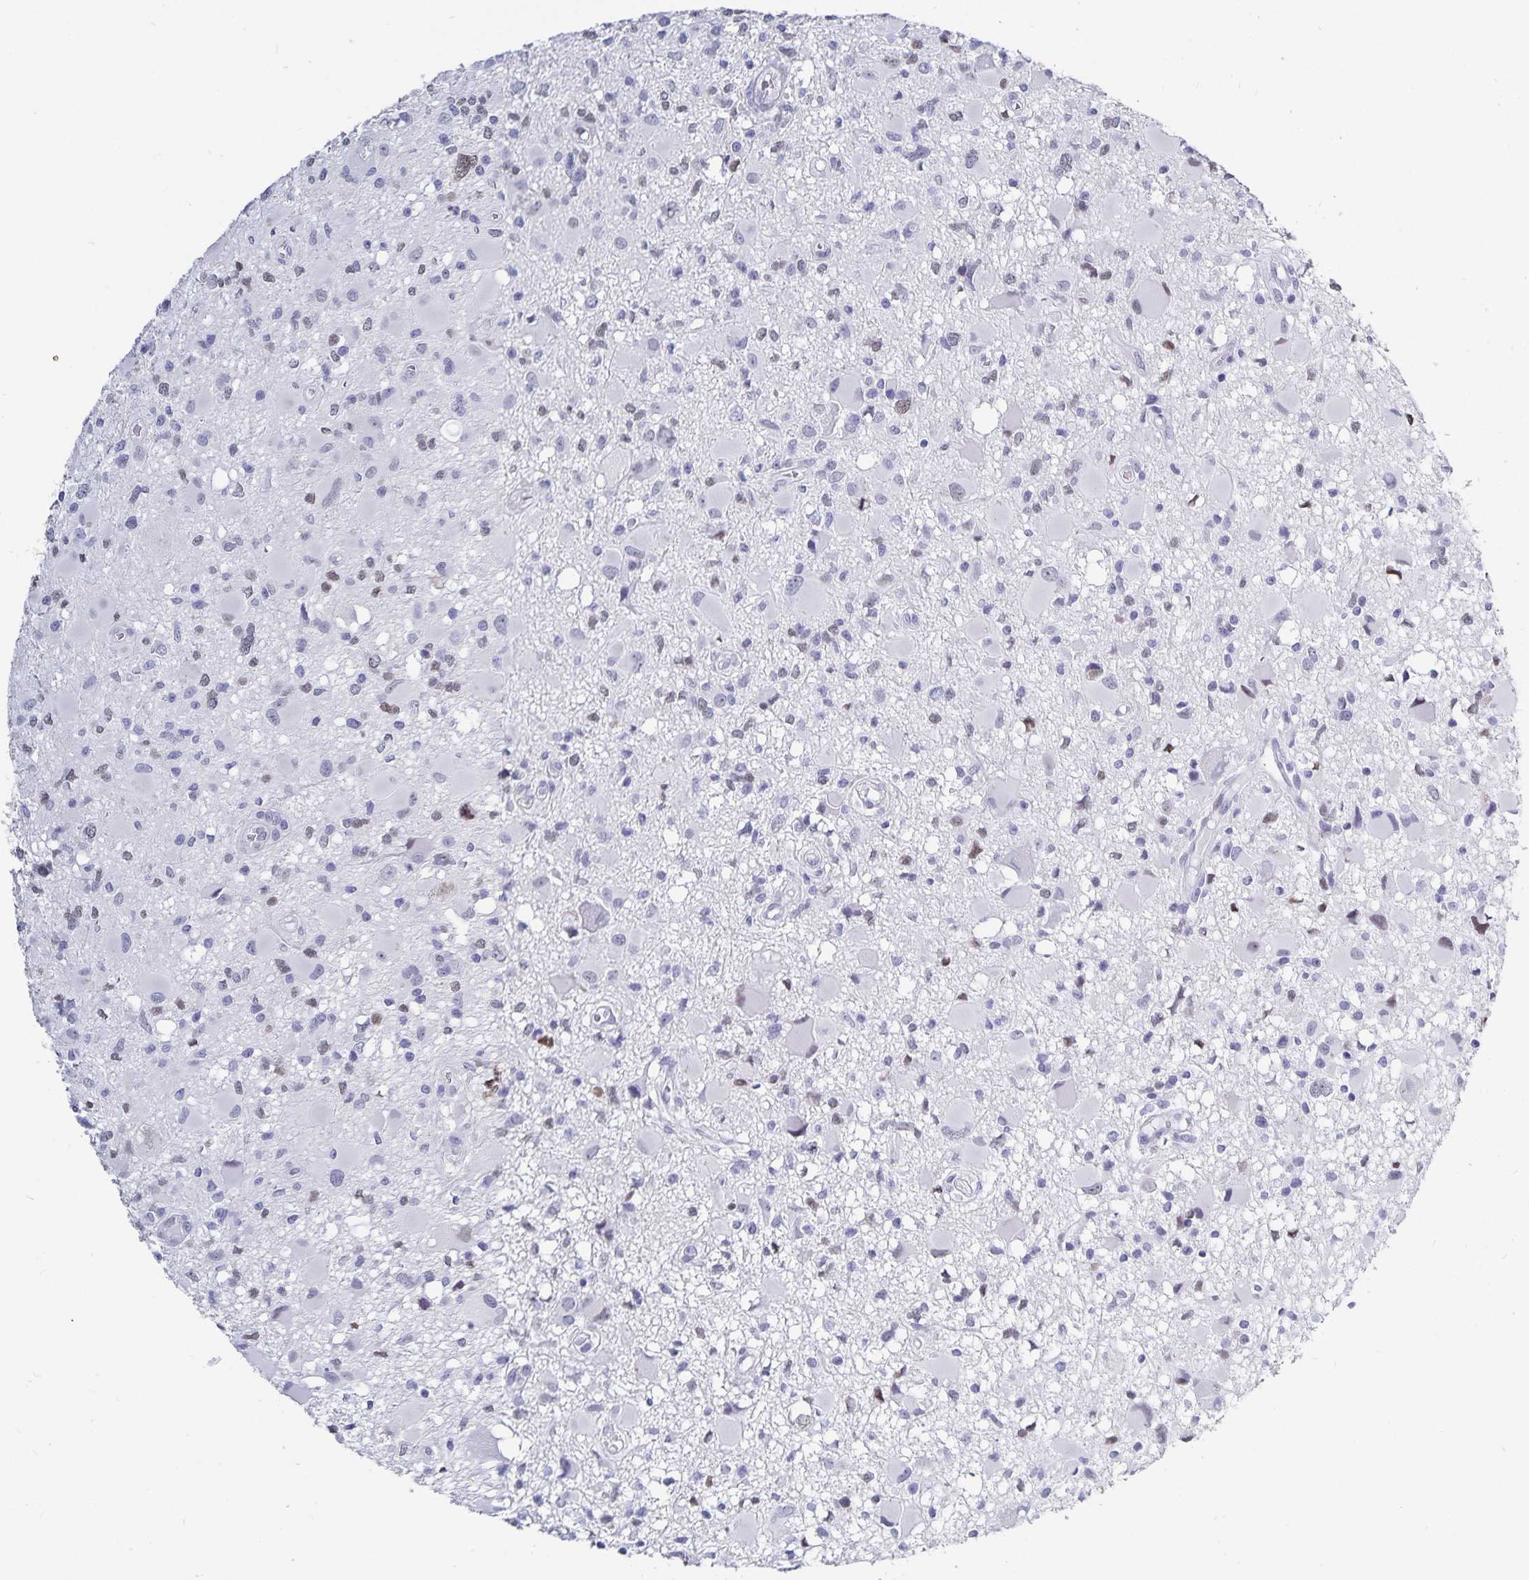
{"staining": {"intensity": "negative", "quantity": "none", "location": "none"}, "tissue": "glioma", "cell_type": "Tumor cells", "image_type": "cancer", "snomed": [{"axis": "morphology", "description": "Glioma, malignant, High grade"}, {"axis": "topography", "description": "Brain"}], "caption": "Glioma was stained to show a protein in brown. There is no significant positivity in tumor cells. The staining is performed using DAB (3,3'-diaminobenzidine) brown chromogen with nuclei counter-stained in using hematoxylin.", "gene": "HMGB3", "patient": {"sex": "male", "age": 54}}